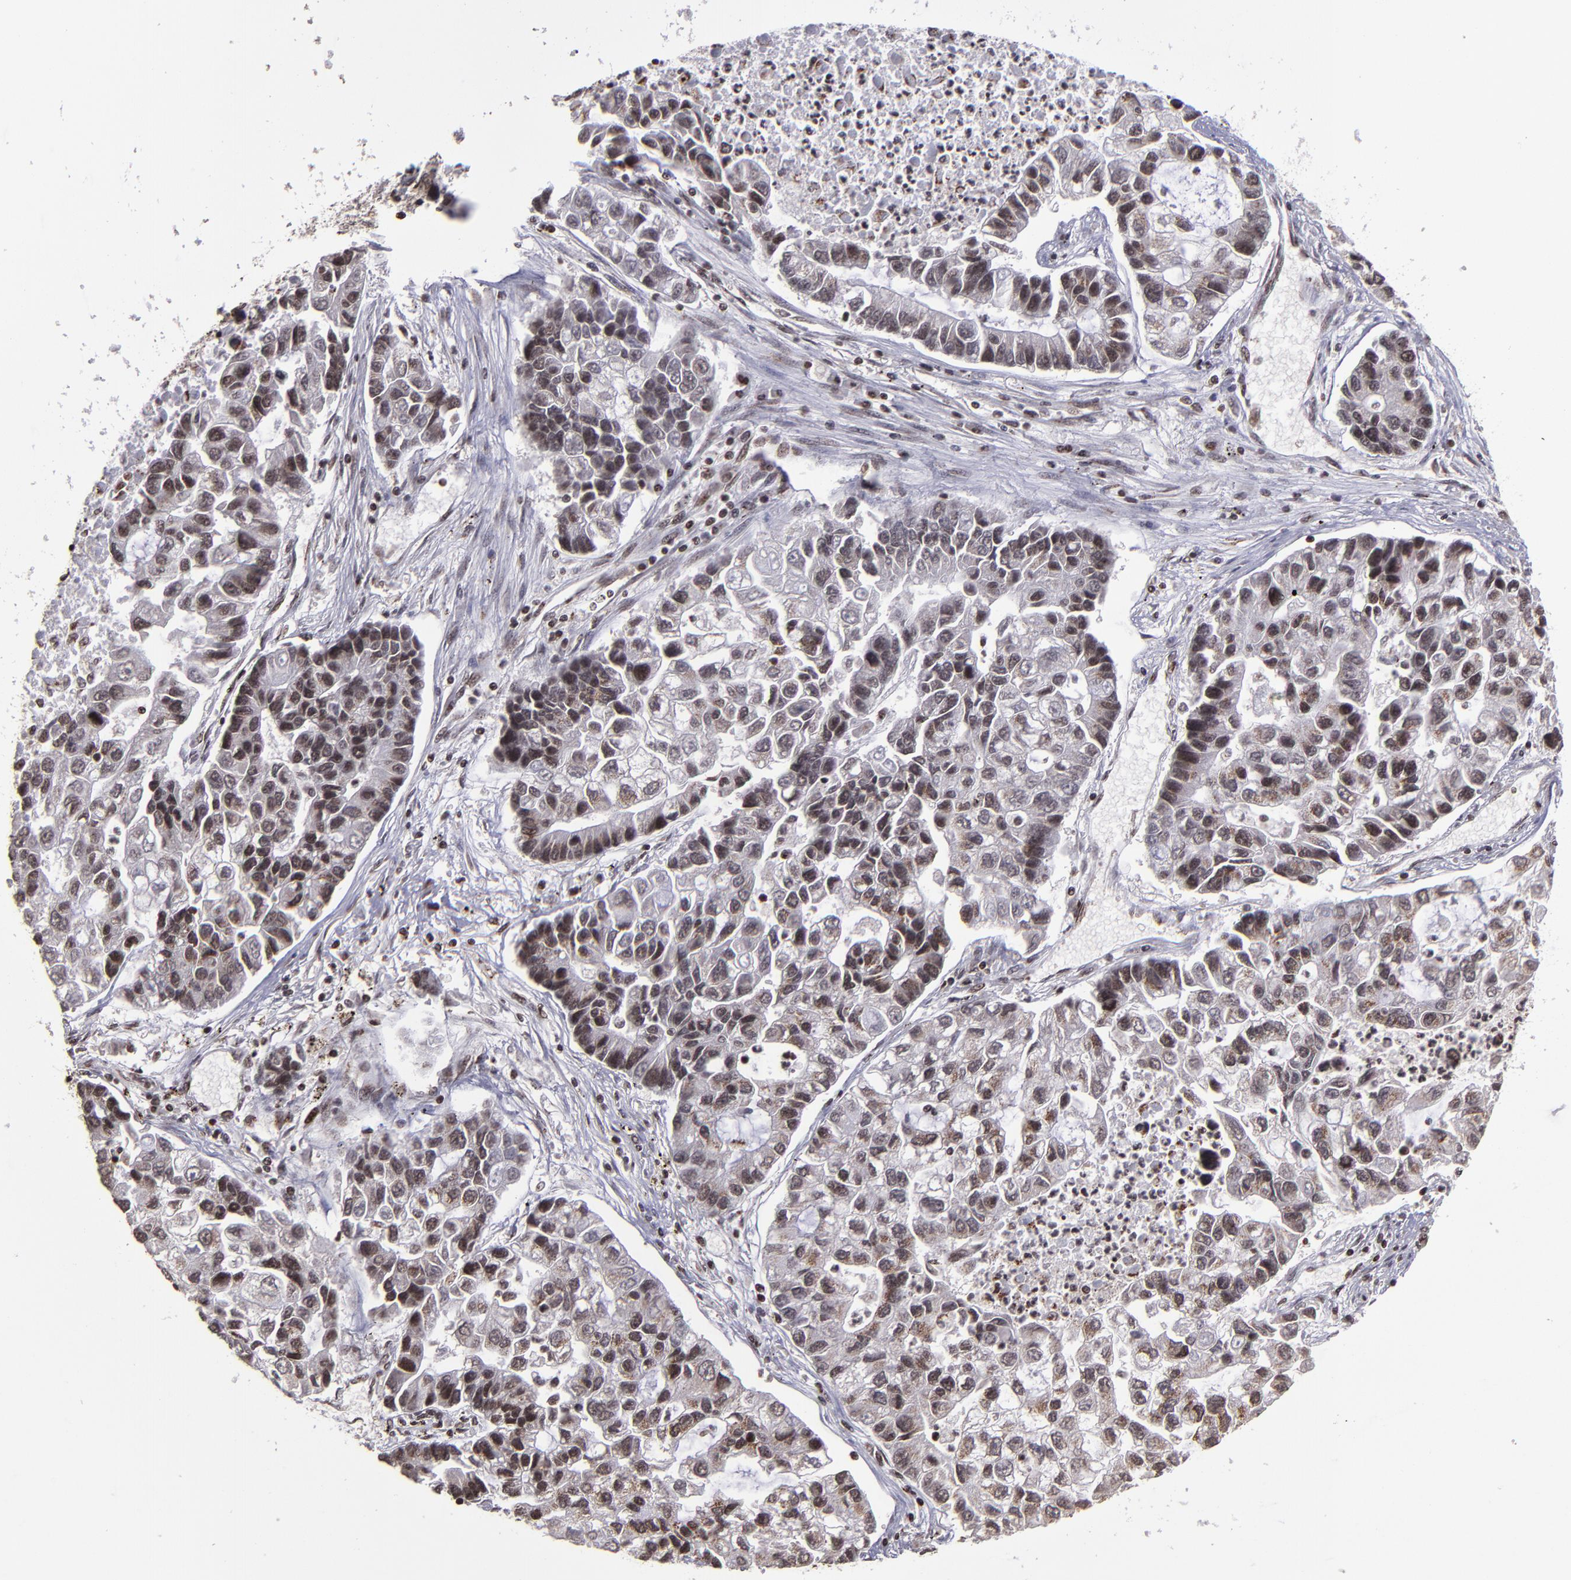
{"staining": {"intensity": "strong", "quantity": ">75%", "location": "cytoplasmic/membranous,nuclear"}, "tissue": "lung cancer", "cell_type": "Tumor cells", "image_type": "cancer", "snomed": [{"axis": "morphology", "description": "Adenocarcinoma, NOS"}, {"axis": "topography", "description": "Lung"}], "caption": "Immunohistochemical staining of human lung cancer reveals strong cytoplasmic/membranous and nuclear protein staining in approximately >75% of tumor cells. The protein is shown in brown color, while the nuclei are stained blue.", "gene": "CSDC2", "patient": {"sex": "female", "age": 51}}